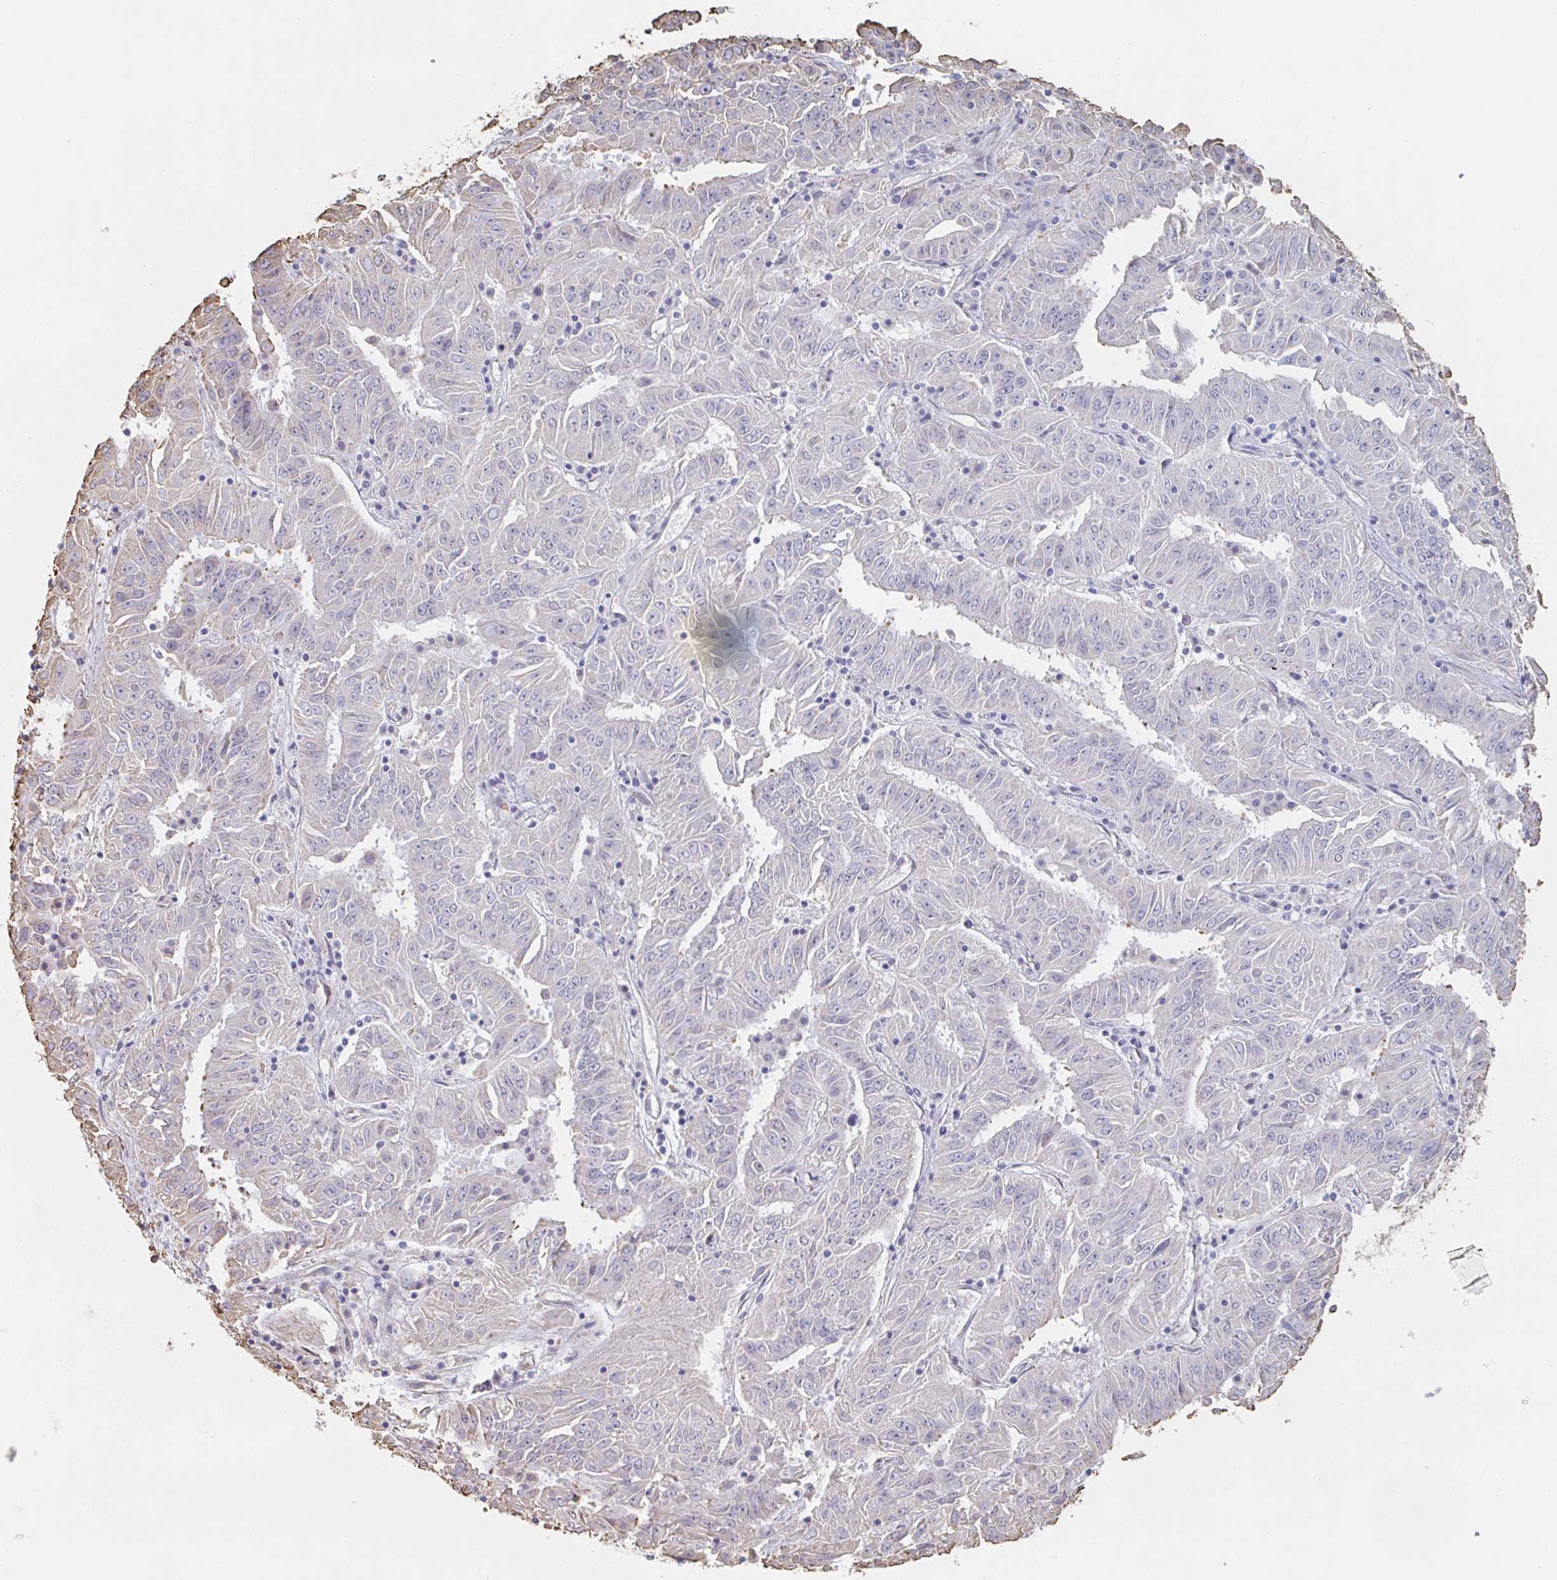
{"staining": {"intensity": "negative", "quantity": "none", "location": "none"}, "tissue": "pancreatic cancer", "cell_type": "Tumor cells", "image_type": "cancer", "snomed": [{"axis": "morphology", "description": "Adenocarcinoma, NOS"}, {"axis": "topography", "description": "Pancreas"}], "caption": "High power microscopy micrograph of an immunohistochemistry (IHC) histopathology image of pancreatic cancer, revealing no significant expression in tumor cells. Nuclei are stained in blue.", "gene": "RAB5IF", "patient": {"sex": "male", "age": 63}}